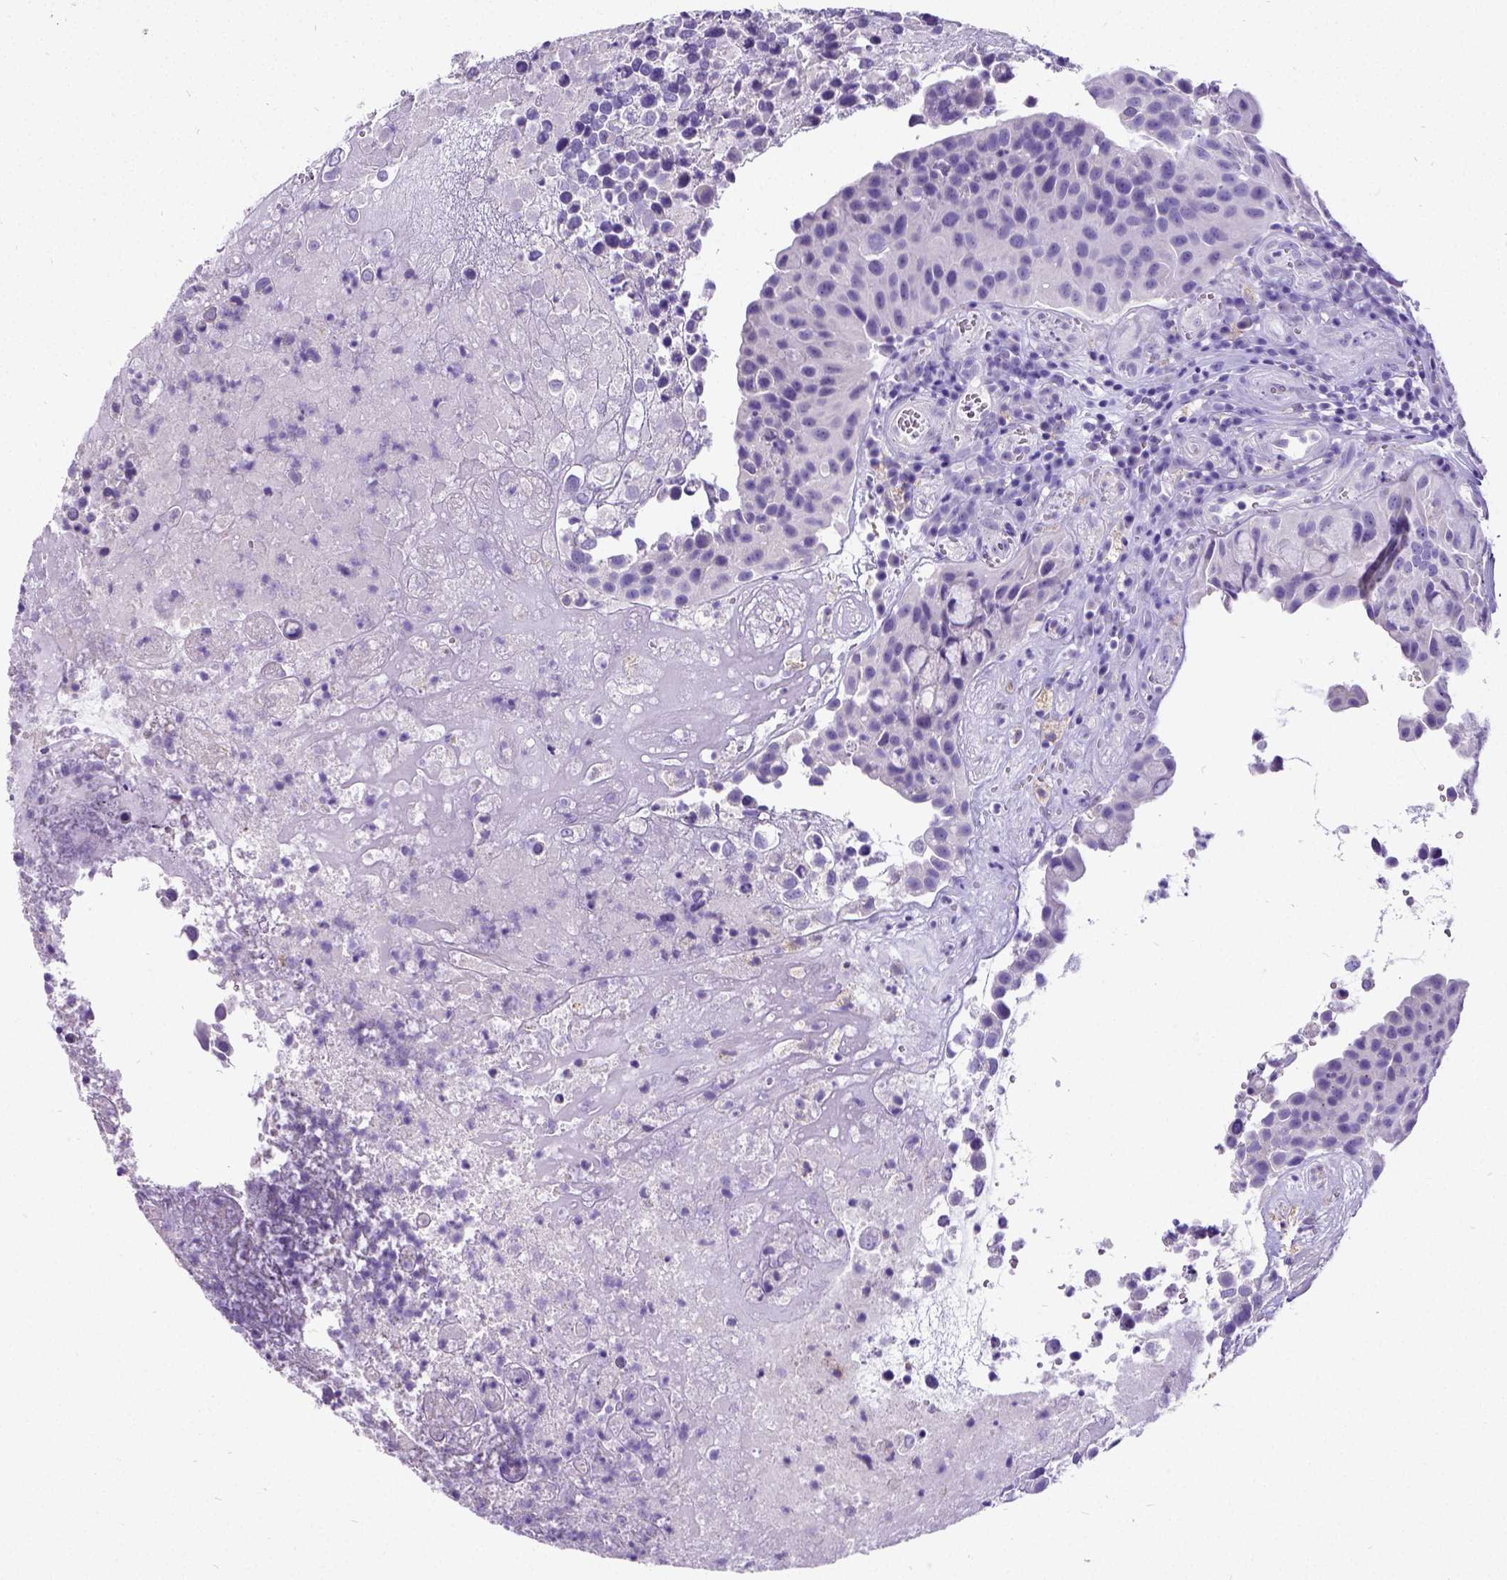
{"staining": {"intensity": "negative", "quantity": "none", "location": "none"}, "tissue": "urothelial cancer", "cell_type": "Tumor cells", "image_type": "cancer", "snomed": [{"axis": "morphology", "description": "Urothelial carcinoma, Low grade"}, {"axis": "topography", "description": "Urinary bladder"}], "caption": "This is an IHC micrograph of human low-grade urothelial carcinoma. There is no staining in tumor cells.", "gene": "SATB2", "patient": {"sex": "male", "age": 76}}